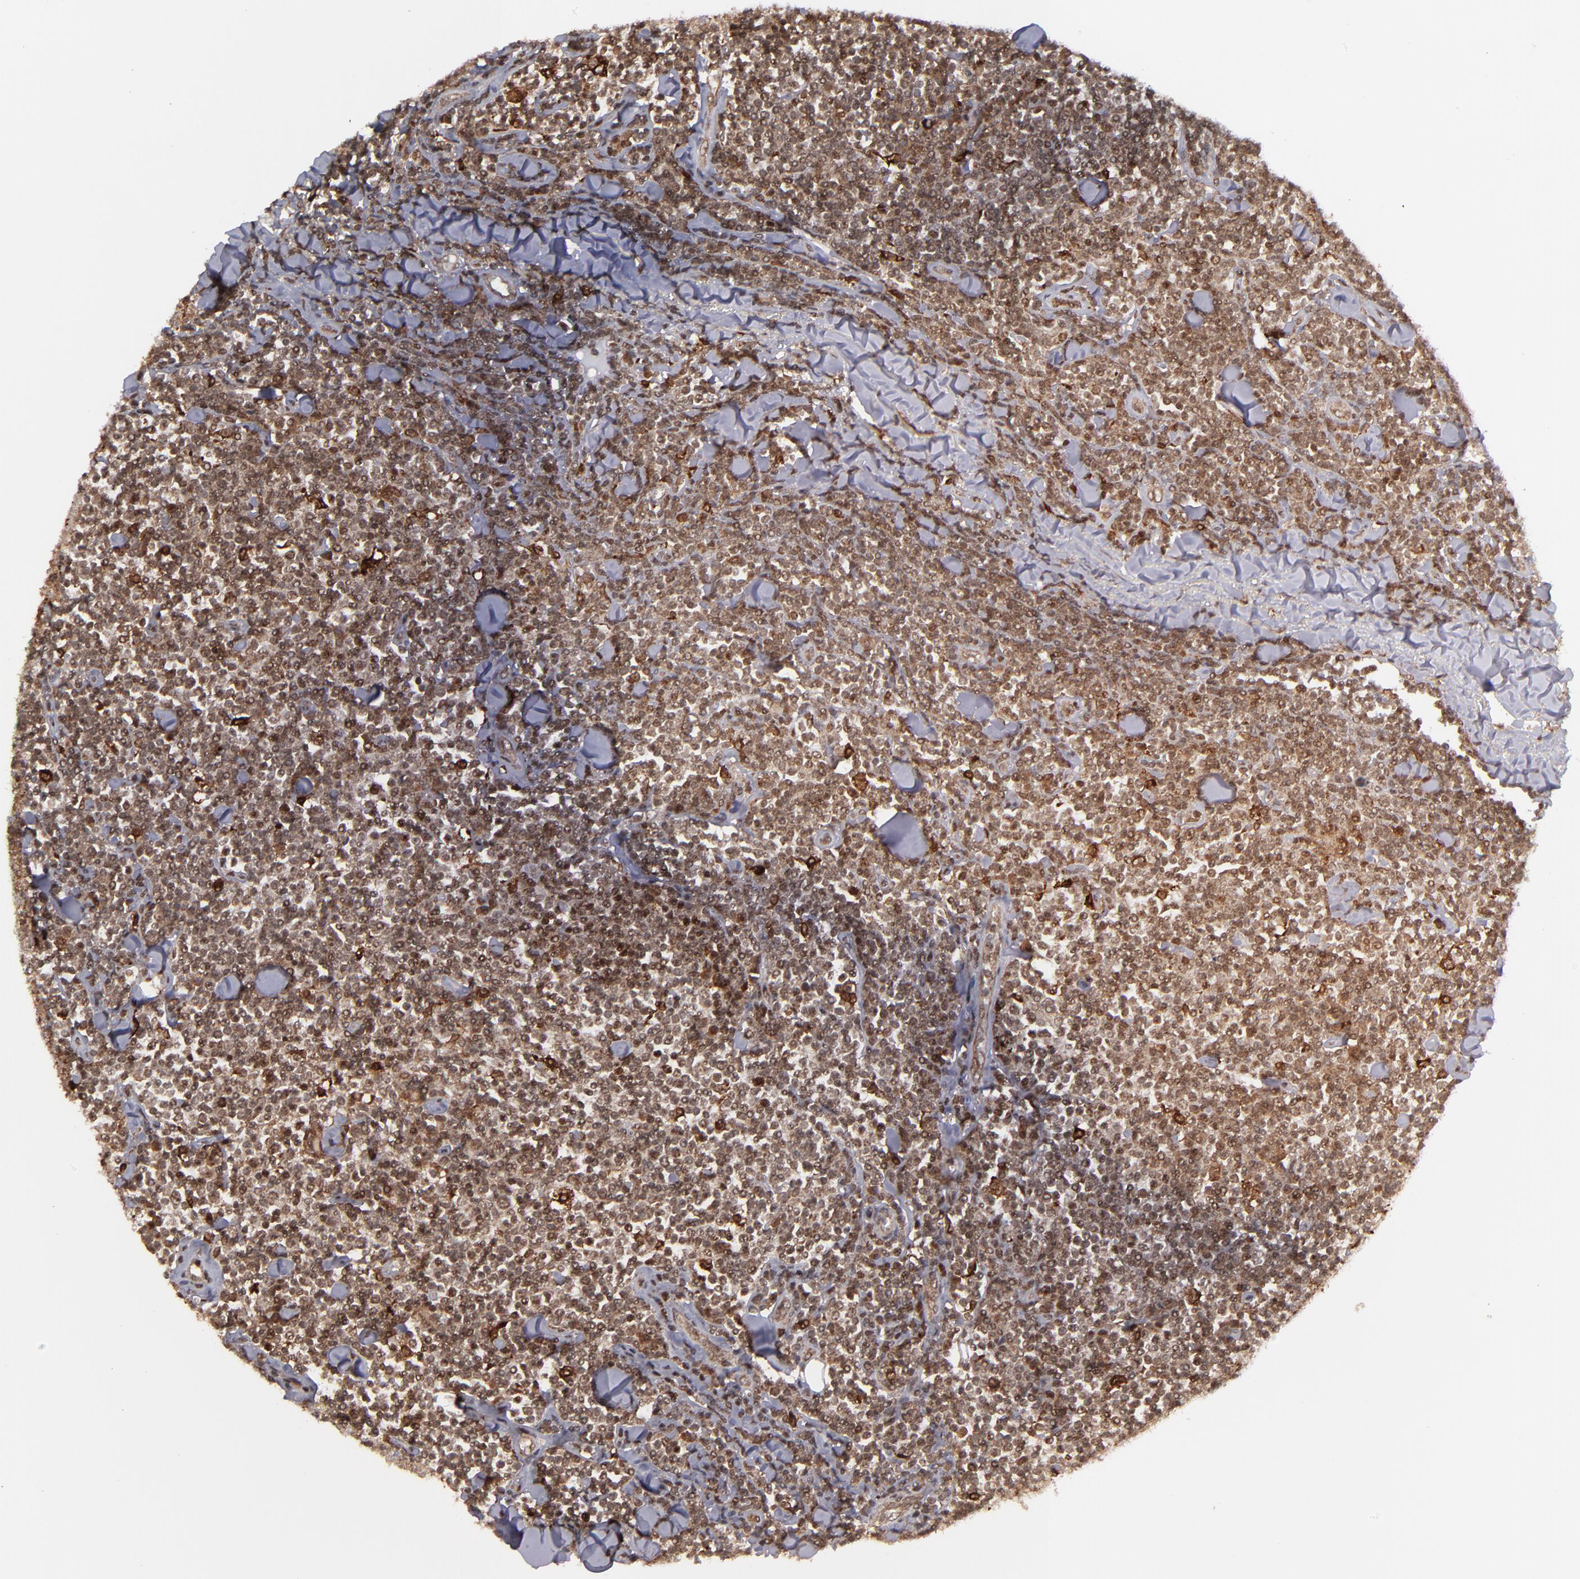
{"staining": {"intensity": "strong", "quantity": ">75%", "location": "cytoplasmic/membranous,nuclear"}, "tissue": "lymphoma", "cell_type": "Tumor cells", "image_type": "cancer", "snomed": [{"axis": "morphology", "description": "Malignant lymphoma, non-Hodgkin's type, Low grade"}, {"axis": "topography", "description": "Soft tissue"}], "caption": "IHC image of lymphoma stained for a protein (brown), which shows high levels of strong cytoplasmic/membranous and nuclear expression in approximately >75% of tumor cells.", "gene": "RGS6", "patient": {"sex": "male", "age": 92}}